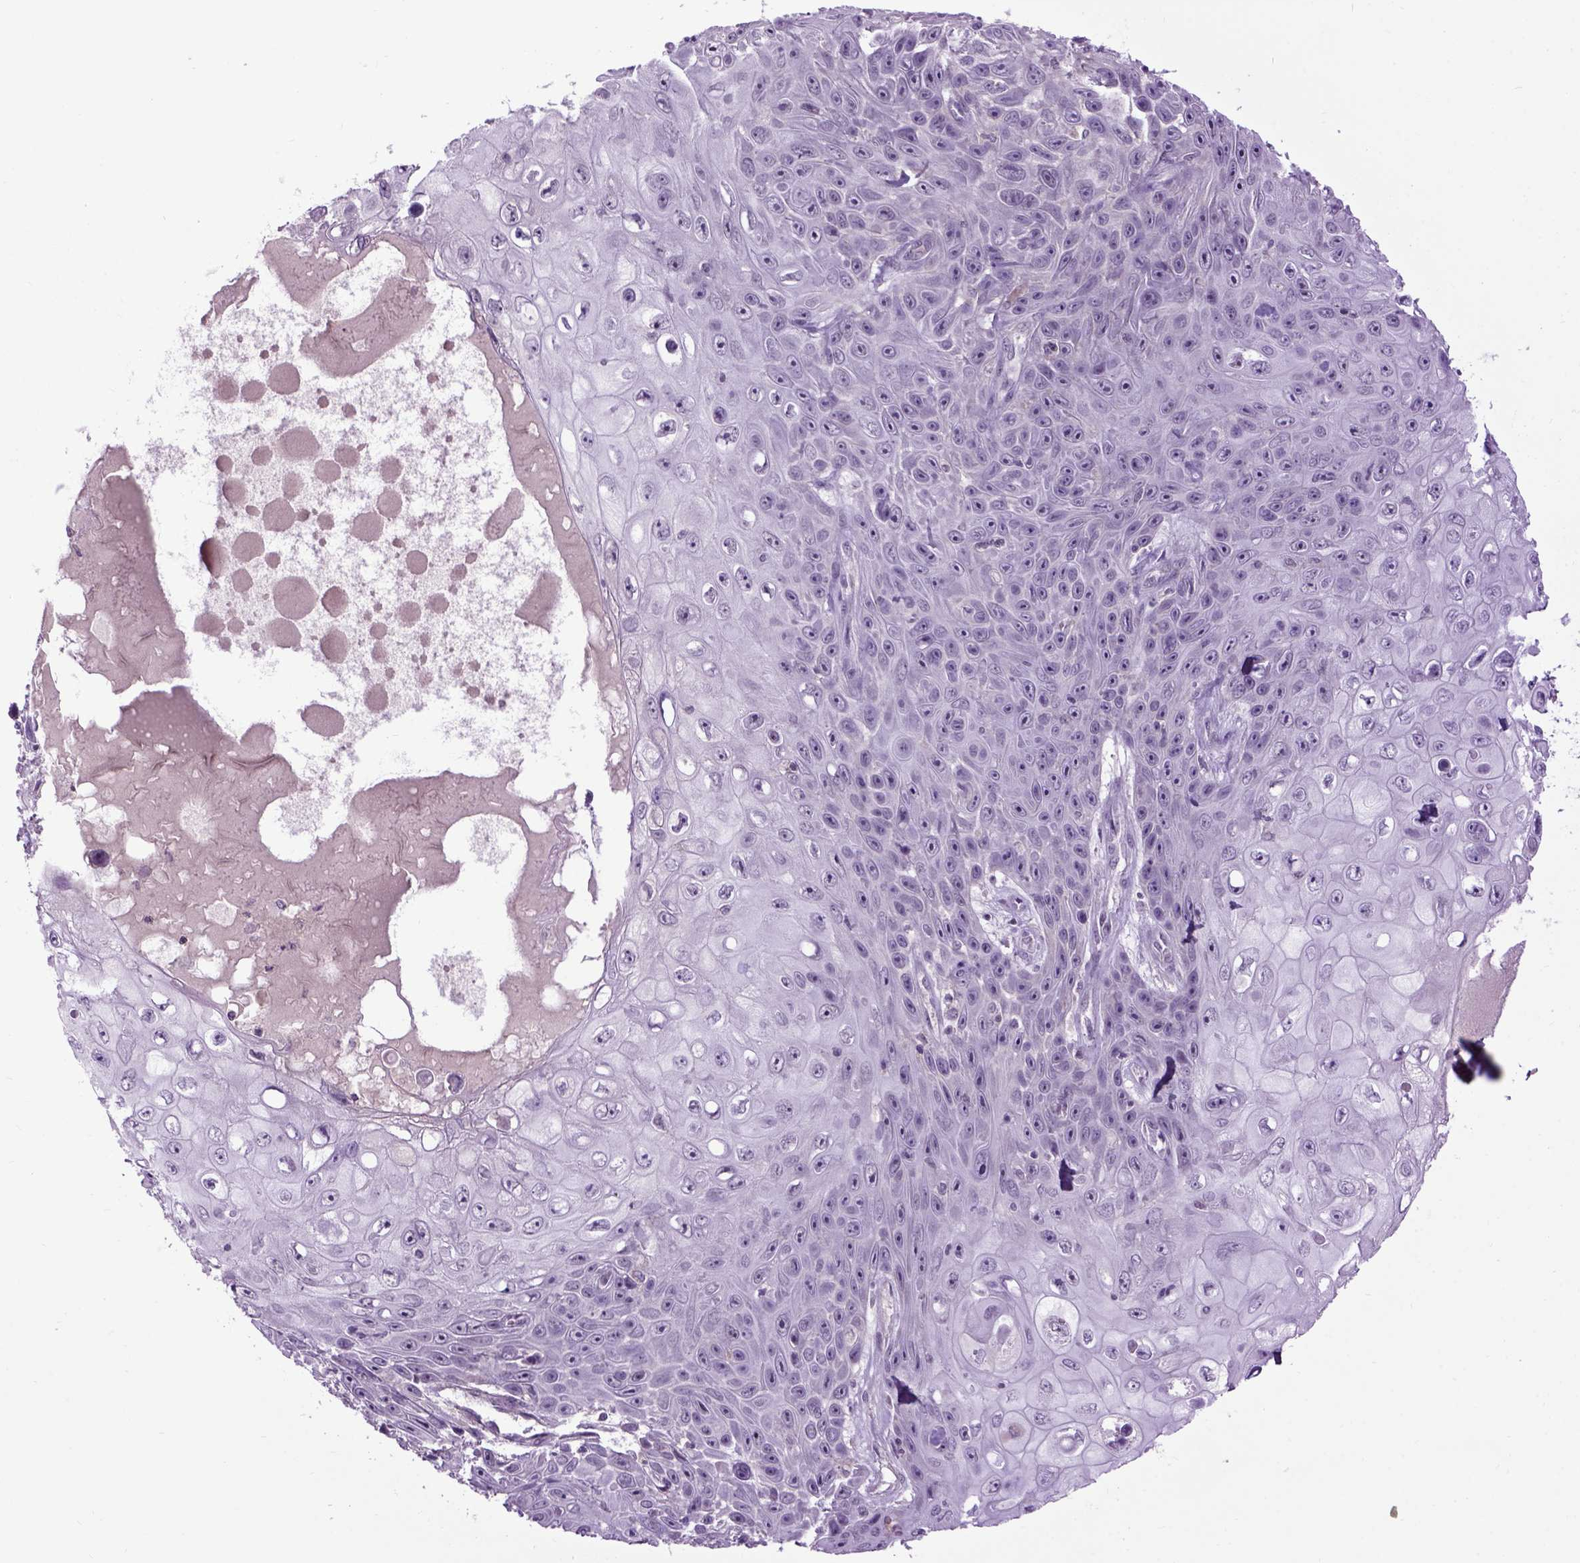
{"staining": {"intensity": "negative", "quantity": "none", "location": "none"}, "tissue": "skin cancer", "cell_type": "Tumor cells", "image_type": "cancer", "snomed": [{"axis": "morphology", "description": "Squamous cell carcinoma, NOS"}, {"axis": "topography", "description": "Skin"}], "caption": "The immunohistochemistry (IHC) photomicrograph has no significant staining in tumor cells of skin cancer (squamous cell carcinoma) tissue.", "gene": "EMILIN3", "patient": {"sex": "male", "age": 82}}